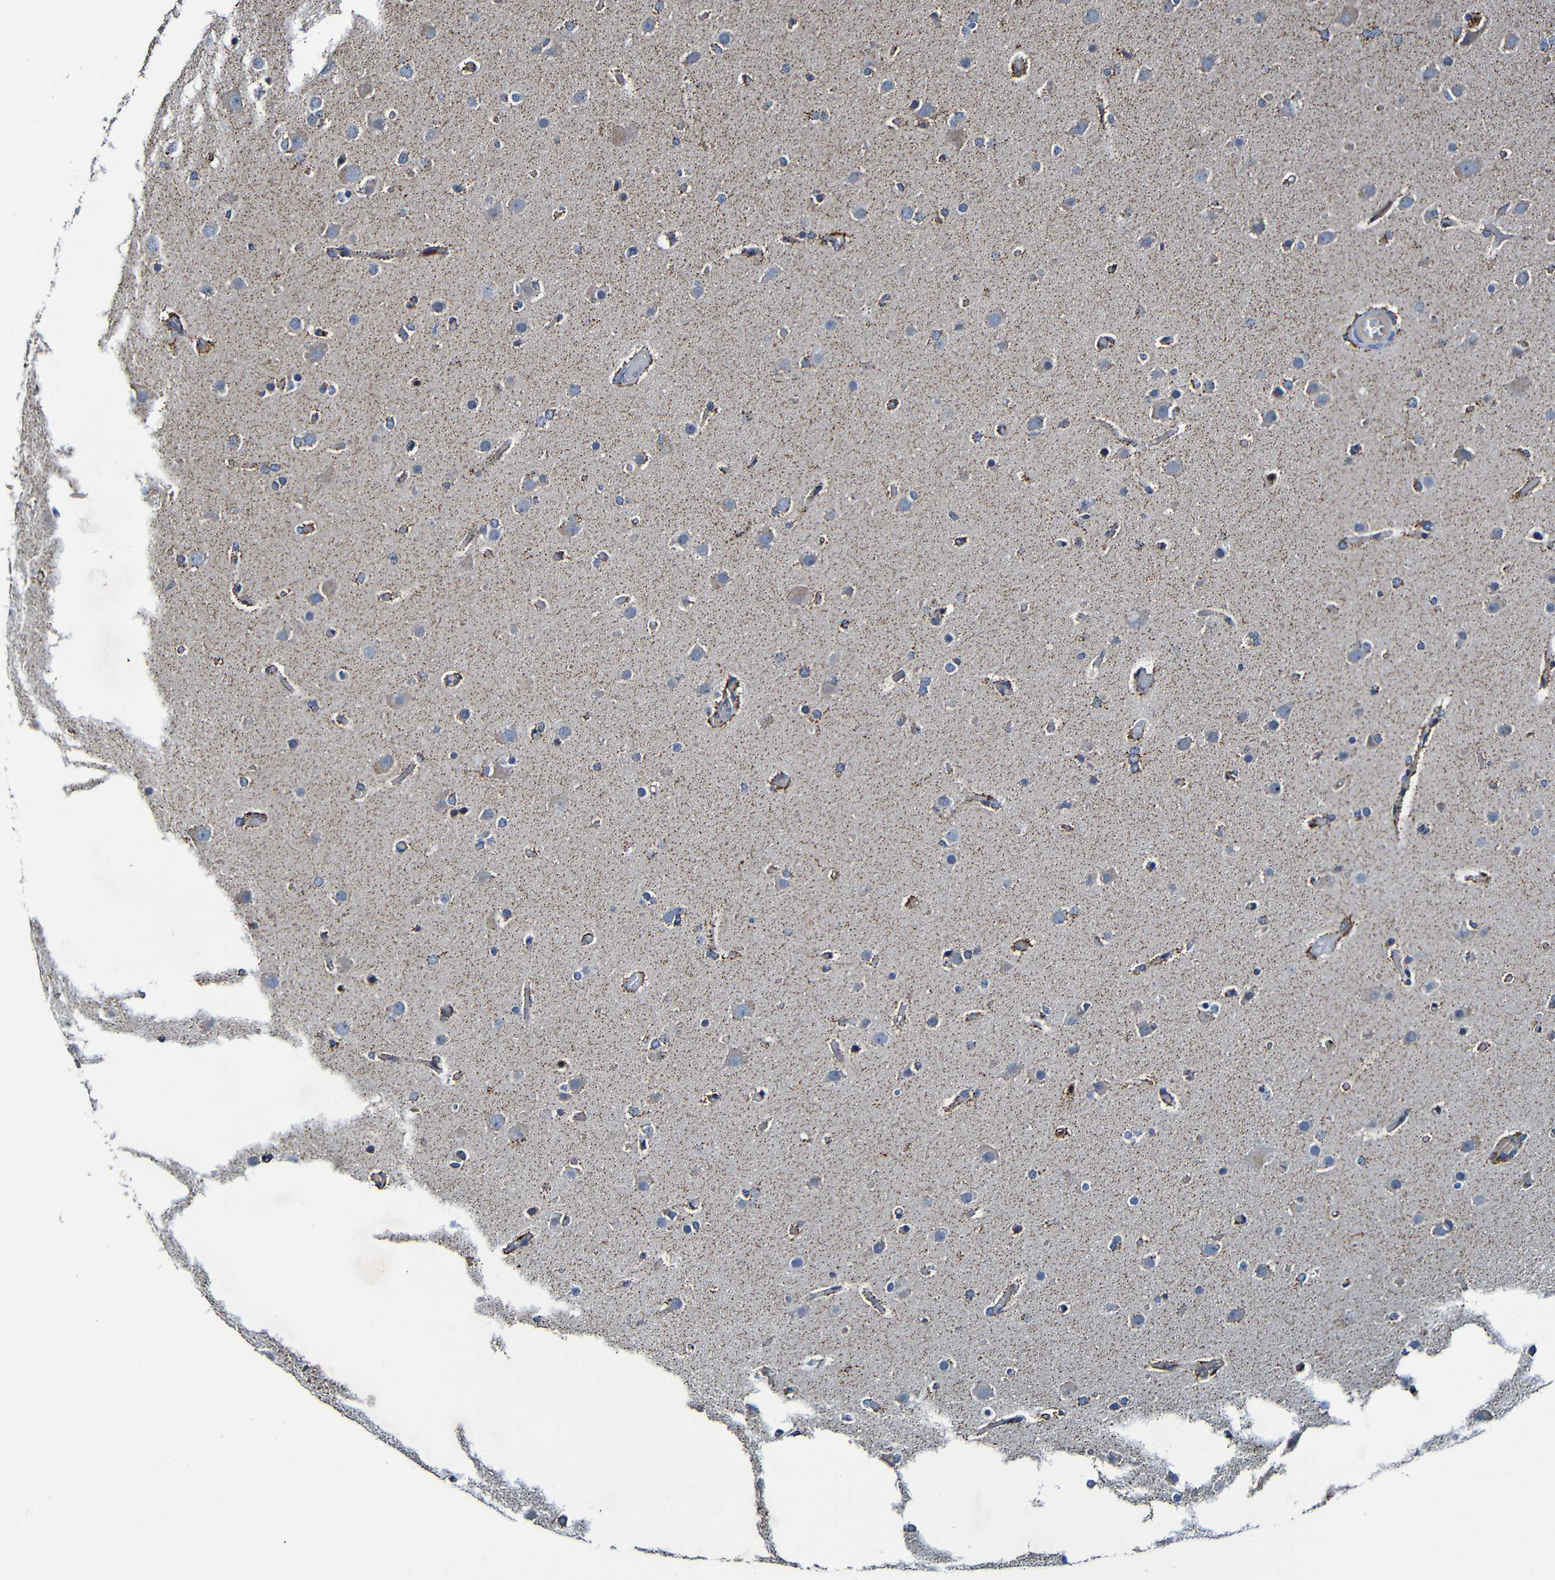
{"staining": {"intensity": "moderate", "quantity": "<25%", "location": "cytoplasmic/membranous"}, "tissue": "glioma", "cell_type": "Tumor cells", "image_type": "cancer", "snomed": [{"axis": "morphology", "description": "Glioma, malignant, High grade"}, {"axis": "topography", "description": "Cerebral cortex"}], "caption": "Immunohistochemical staining of human malignant glioma (high-grade) reveals low levels of moderate cytoplasmic/membranous protein staining in approximately <25% of tumor cells.", "gene": "ADAM15", "patient": {"sex": "female", "age": 36}}